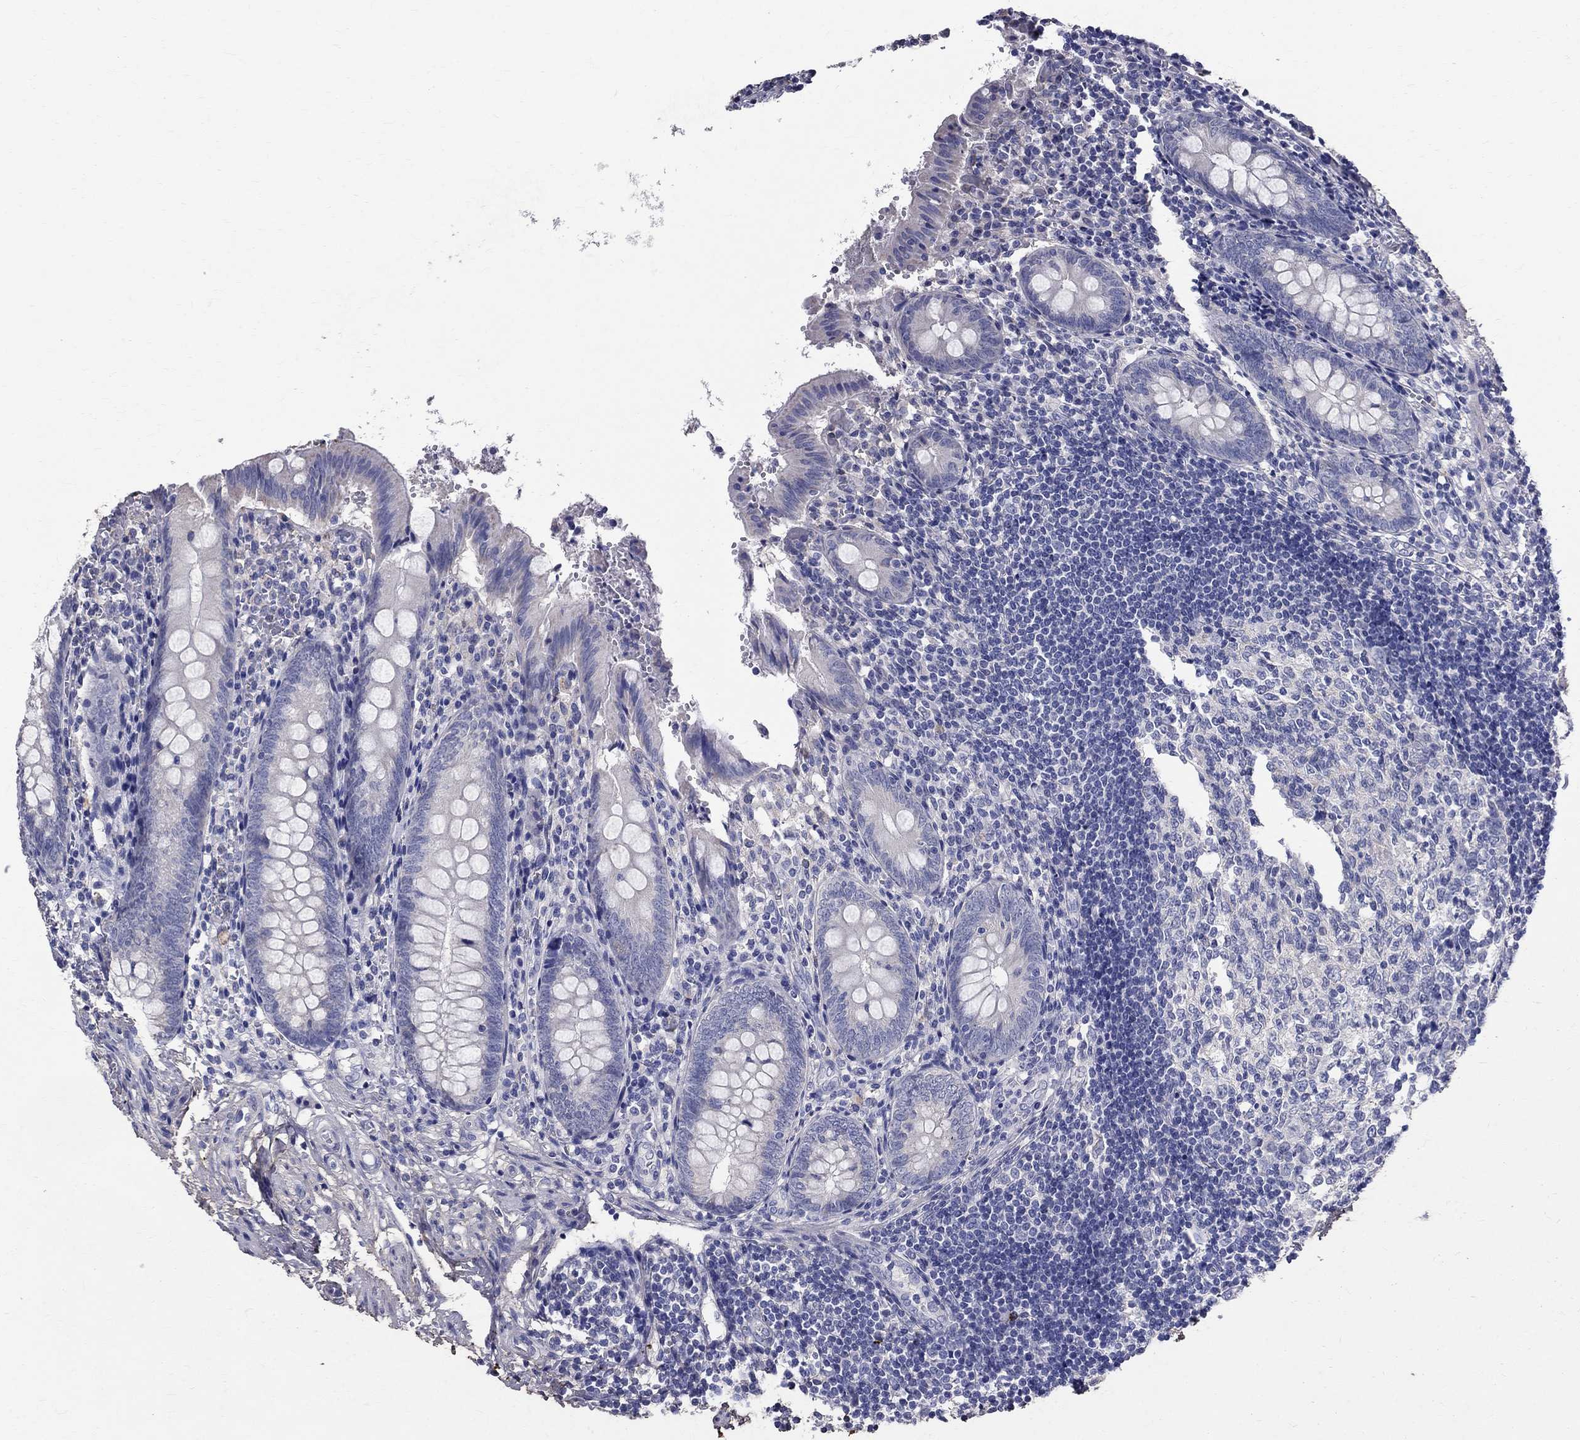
{"staining": {"intensity": "negative", "quantity": "none", "location": "none"}, "tissue": "appendix", "cell_type": "Glandular cells", "image_type": "normal", "snomed": [{"axis": "morphology", "description": "Normal tissue, NOS"}, {"axis": "topography", "description": "Appendix"}], "caption": "Immunohistochemistry of benign human appendix demonstrates no staining in glandular cells. The staining is performed using DAB (3,3'-diaminobenzidine) brown chromogen with nuclei counter-stained in using hematoxylin.", "gene": "ANXA10", "patient": {"sex": "female", "age": 23}}